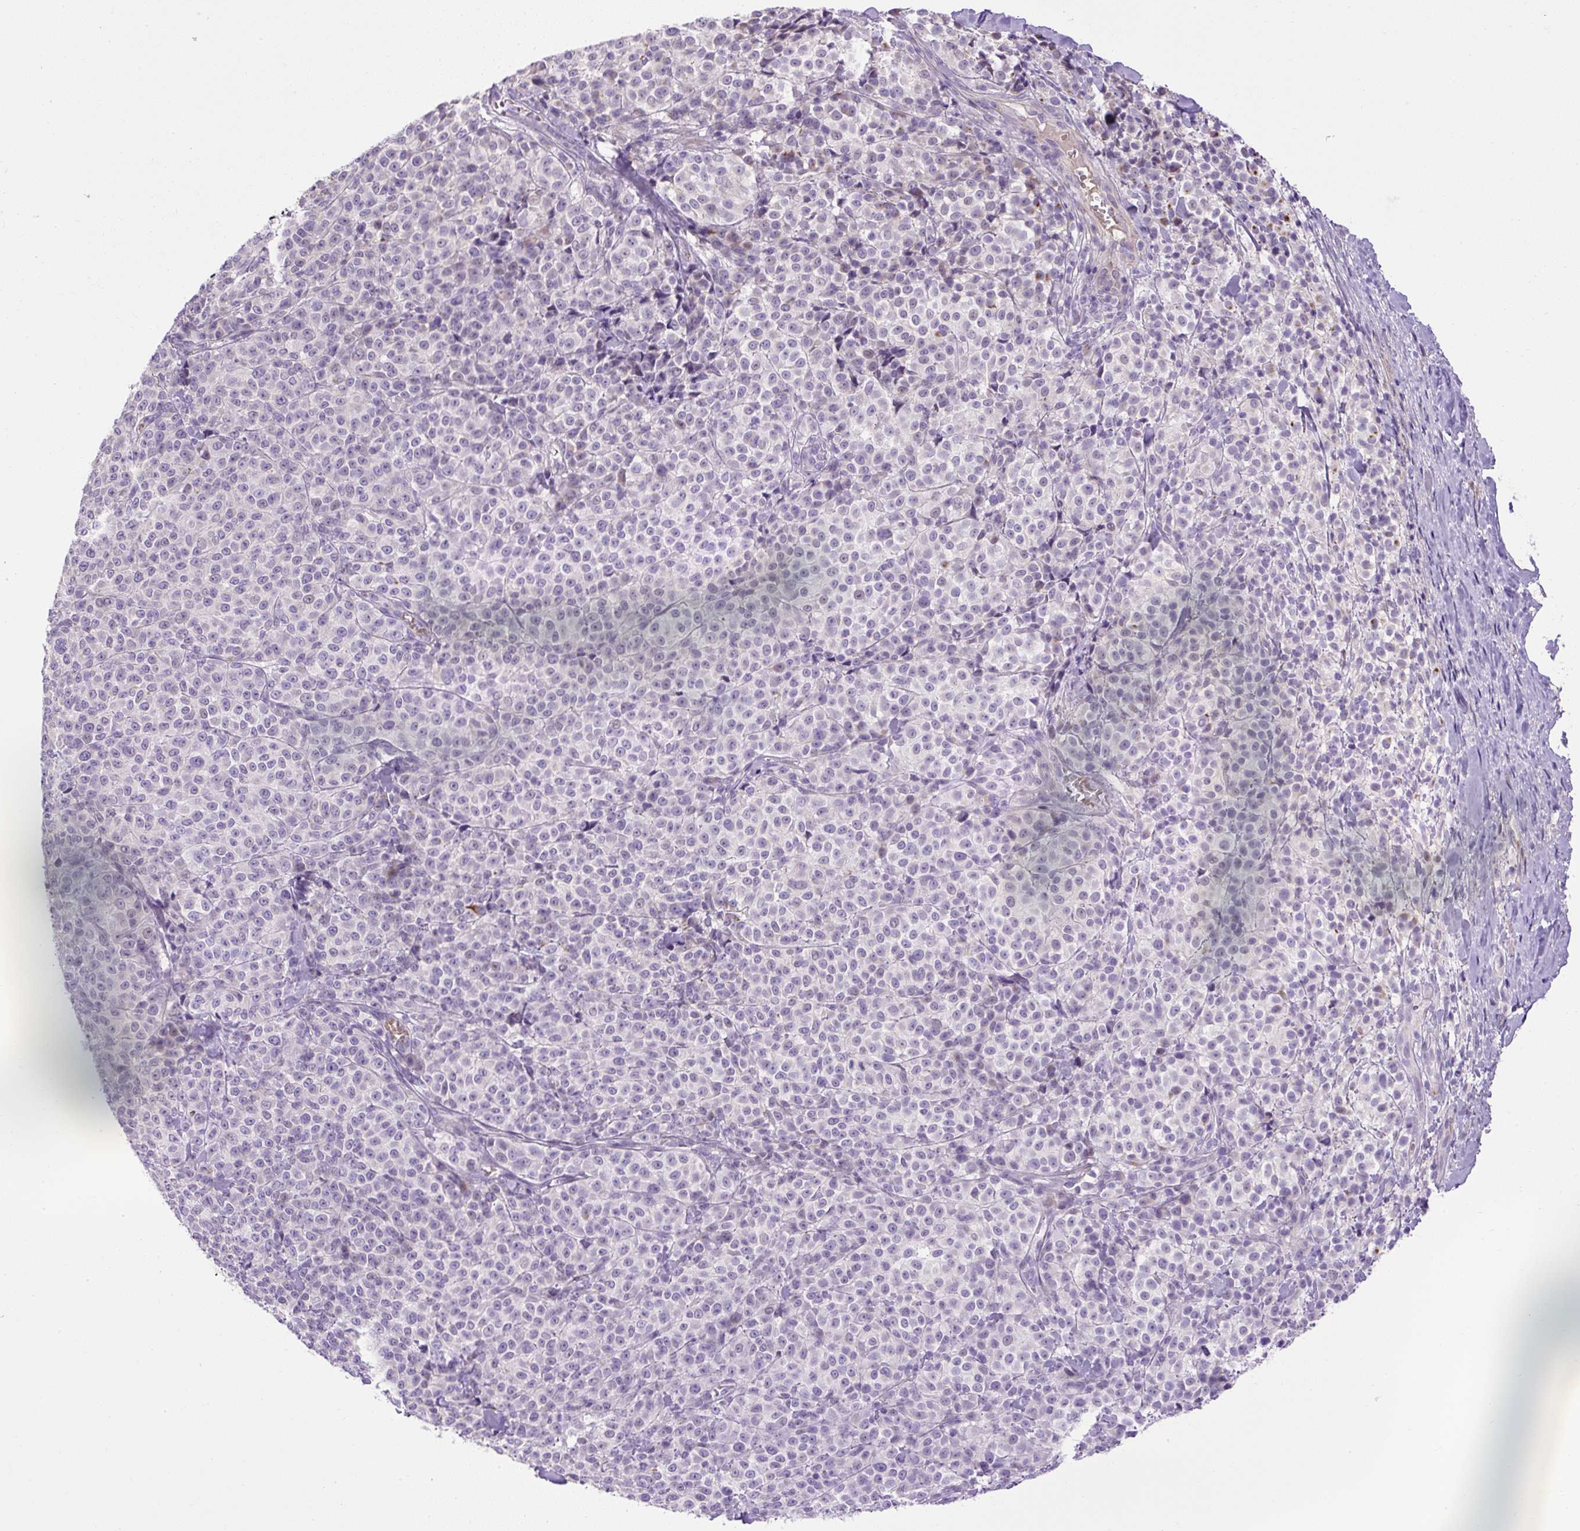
{"staining": {"intensity": "negative", "quantity": "none", "location": "none"}, "tissue": "melanoma", "cell_type": "Tumor cells", "image_type": "cancer", "snomed": [{"axis": "morphology", "description": "Normal tissue, NOS"}, {"axis": "morphology", "description": "Malignant melanoma, NOS"}, {"axis": "topography", "description": "Skin"}], "caption": "Tumor cells show no significant protein positivity in malignant melanoma.", "gene": "VWA7", "patient": {"sex": "female", "age": 34}}